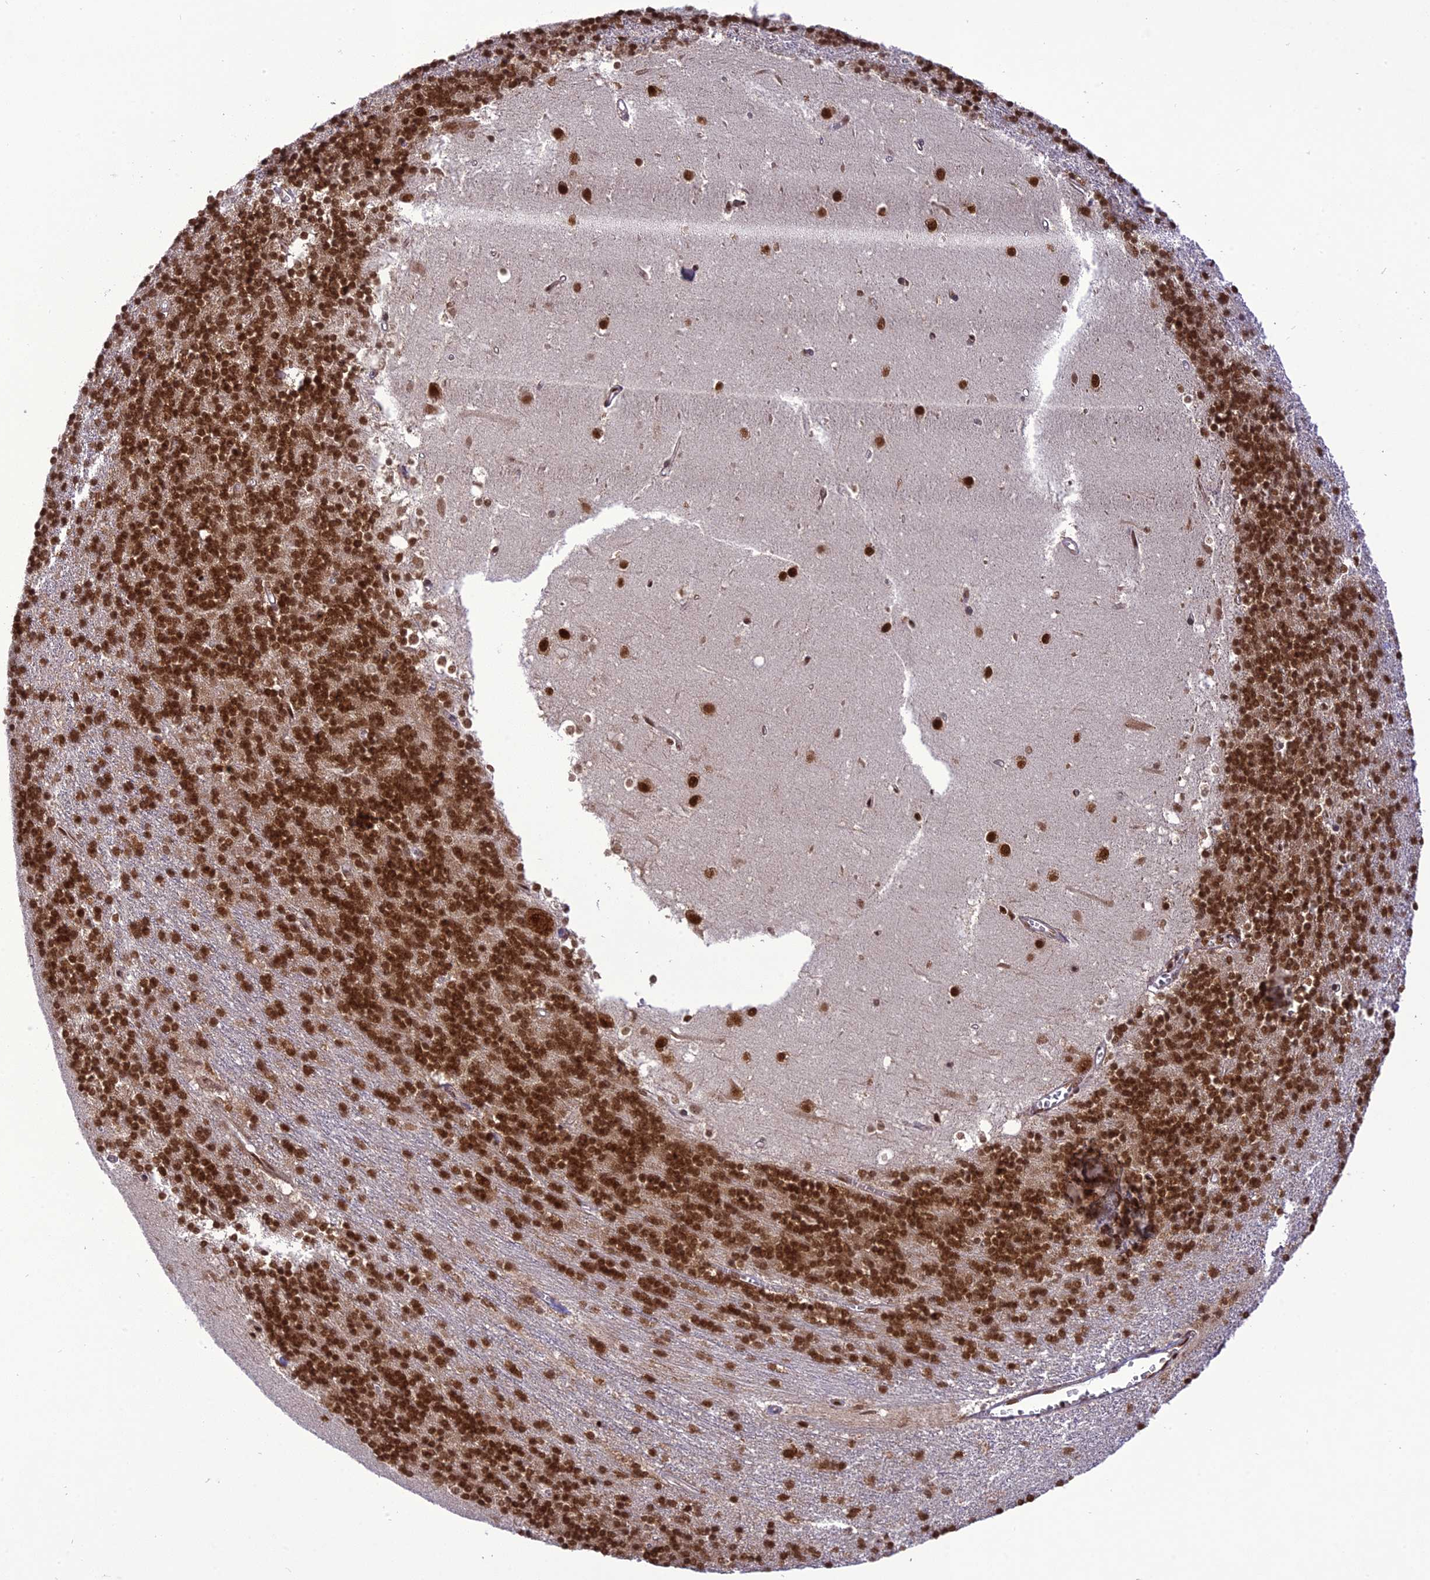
{"staining": {"intensity": "strong", "quantity": ">75%", "location": "nuclear"}, "tissue": "cerebellum", "cell_type": "Cells in granular layer", "image_type": "normal", "snomed": [{"axis": "morphology", "description": "Normal tissue, NOS"}, {"axis": "topography", "description": "Cerebellum"}], "caption": "Immunohistochemistry staining of benign cerebellum, which shows high levels of strong nuclear staining in approximately >75% of cells in granular layer indicating strong nuclear protein positivity. The staining was performed using DAB (brown) for protein detection and nuclei were counterstained in hematoxylin (blue).", "gene": "DDX1", "patient": {"sex": "male", "age": 54}}